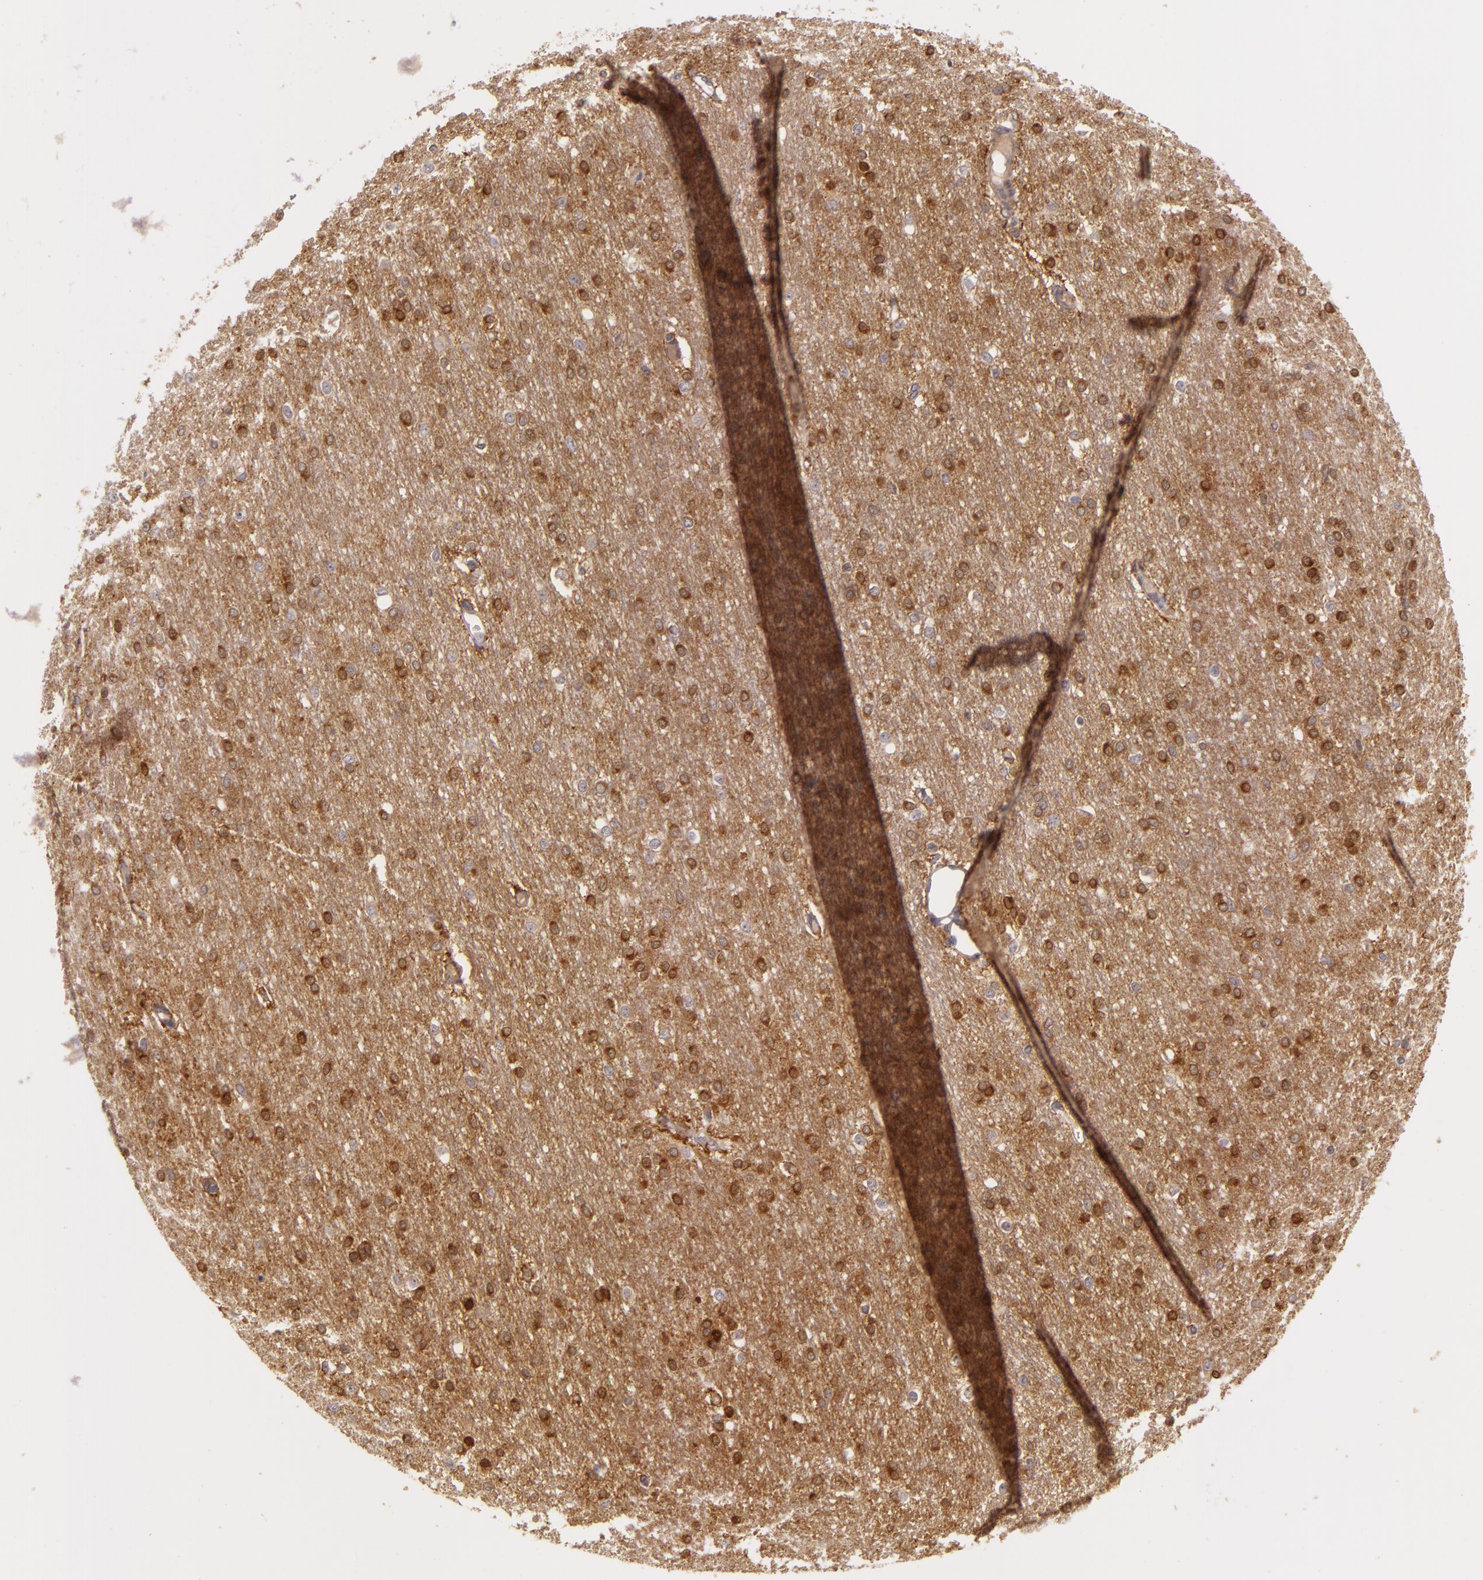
{"staining": {"intensity": "weak", "quantity": "25%-75%", "location": "cytoplasmic/membranous"}, "tissue": "cerebral cortex", "cell_type": "Endothelial cells", "image_type": "normal", "snomed": [{"axis": "morphology", "description": "Normal tissue, NOS"}, {"axis": "morphology", "description": "Inflammation, NOS"}, {"axis": "topography", "description": "Cerebral cortex"}], "caption": "Immunohistochemistry (IHC) image of unremarkable human cerebral cortex stained for a protein (brown), which demonstrates low levels of weak cytoplasmic/membranous positivity in approximately 25%-75% of endothelial cells.", "gene": "PPP1R3F", "patient": {"sex": "male", "age": 6}}